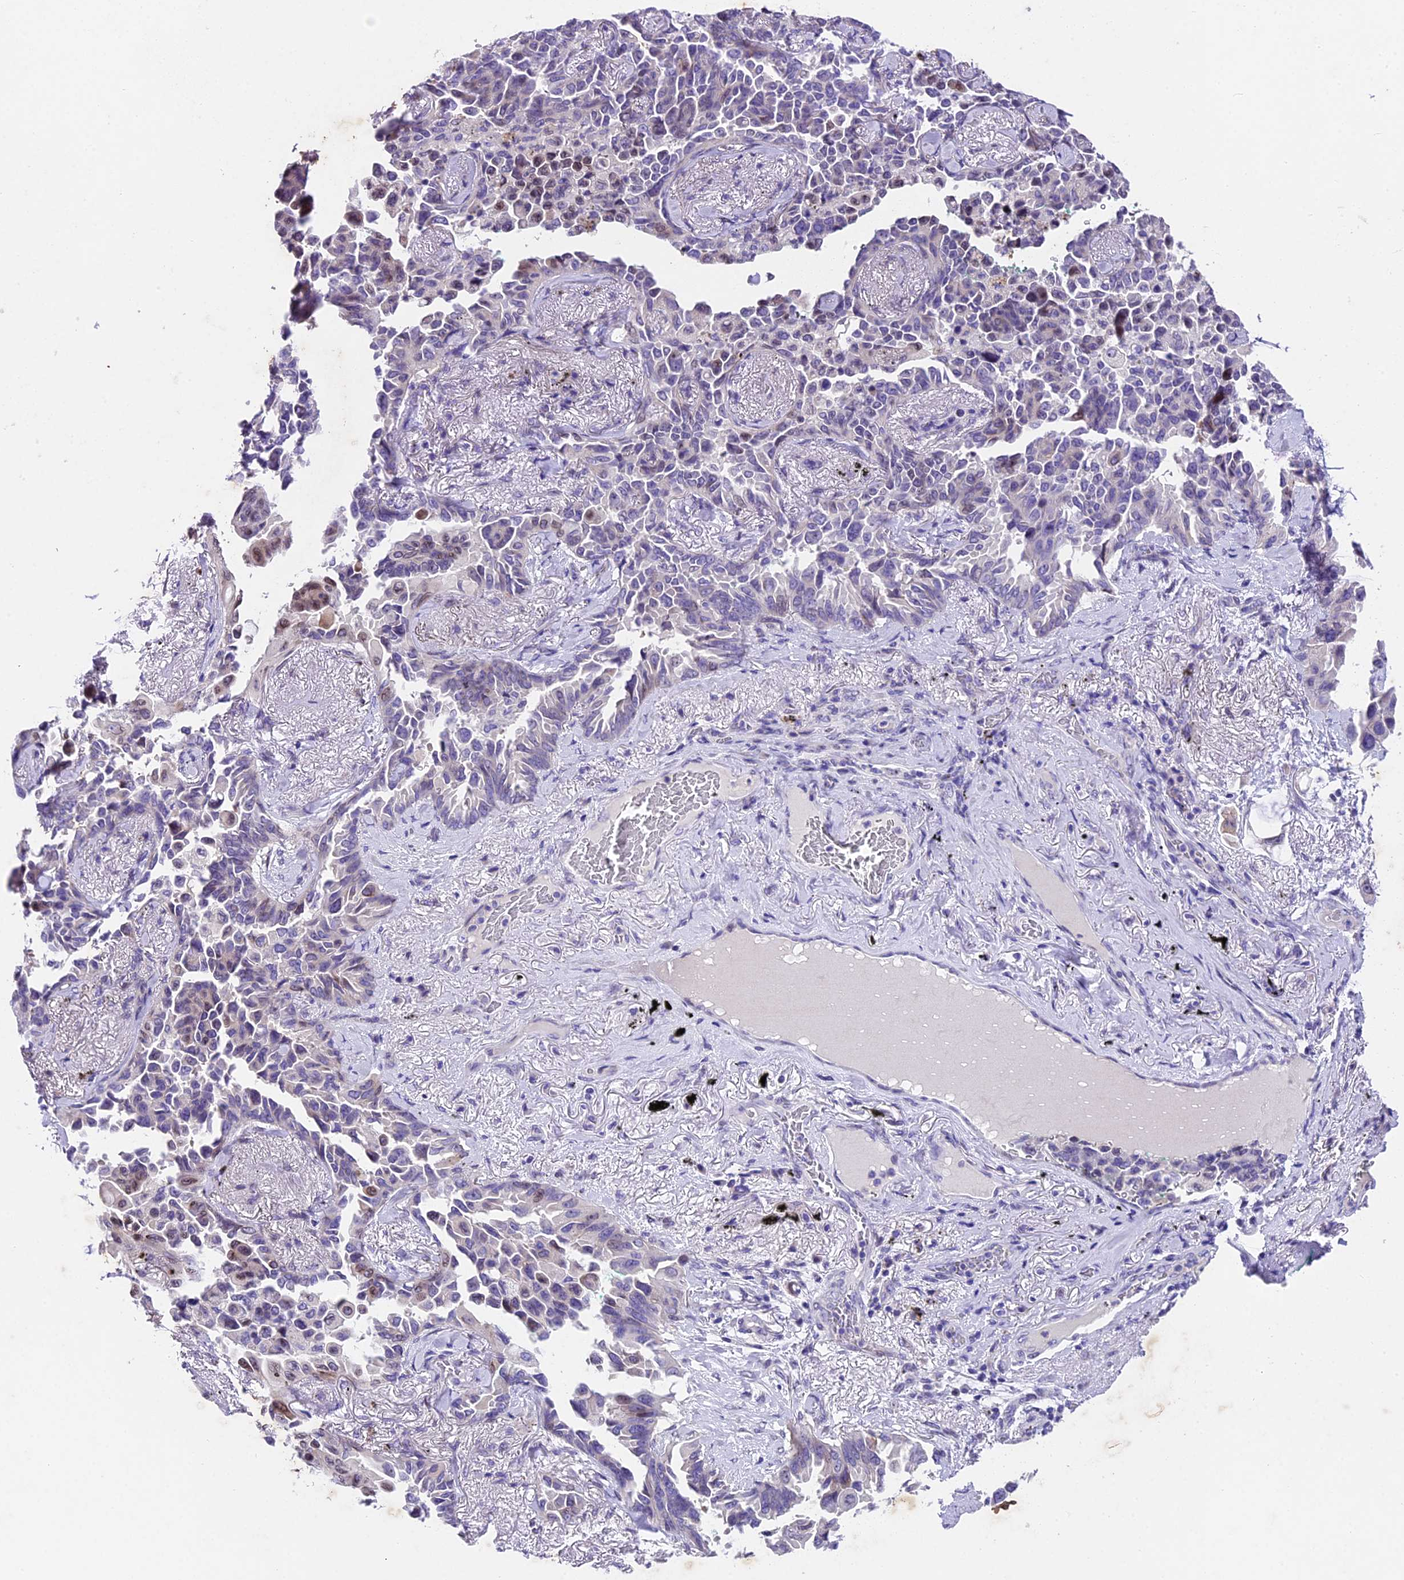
{"staining": {"intensity": "negative", "quantity": "none", "location": "none"}, "tissue": "lung cancer", "cell_type": "Tumor cells", "image_type": "cancer", "snomed": [{"axis": "morphology", "description": "Adenocarcinoma, NOS"}, {"axis": "topography", "description": "Lung"}], "caption": "There is no significant staining in tumor cells of lung cancer (adenocarcinoma).", "gene": "IFT140", "patient": {"sex": "female", "age": 67}}